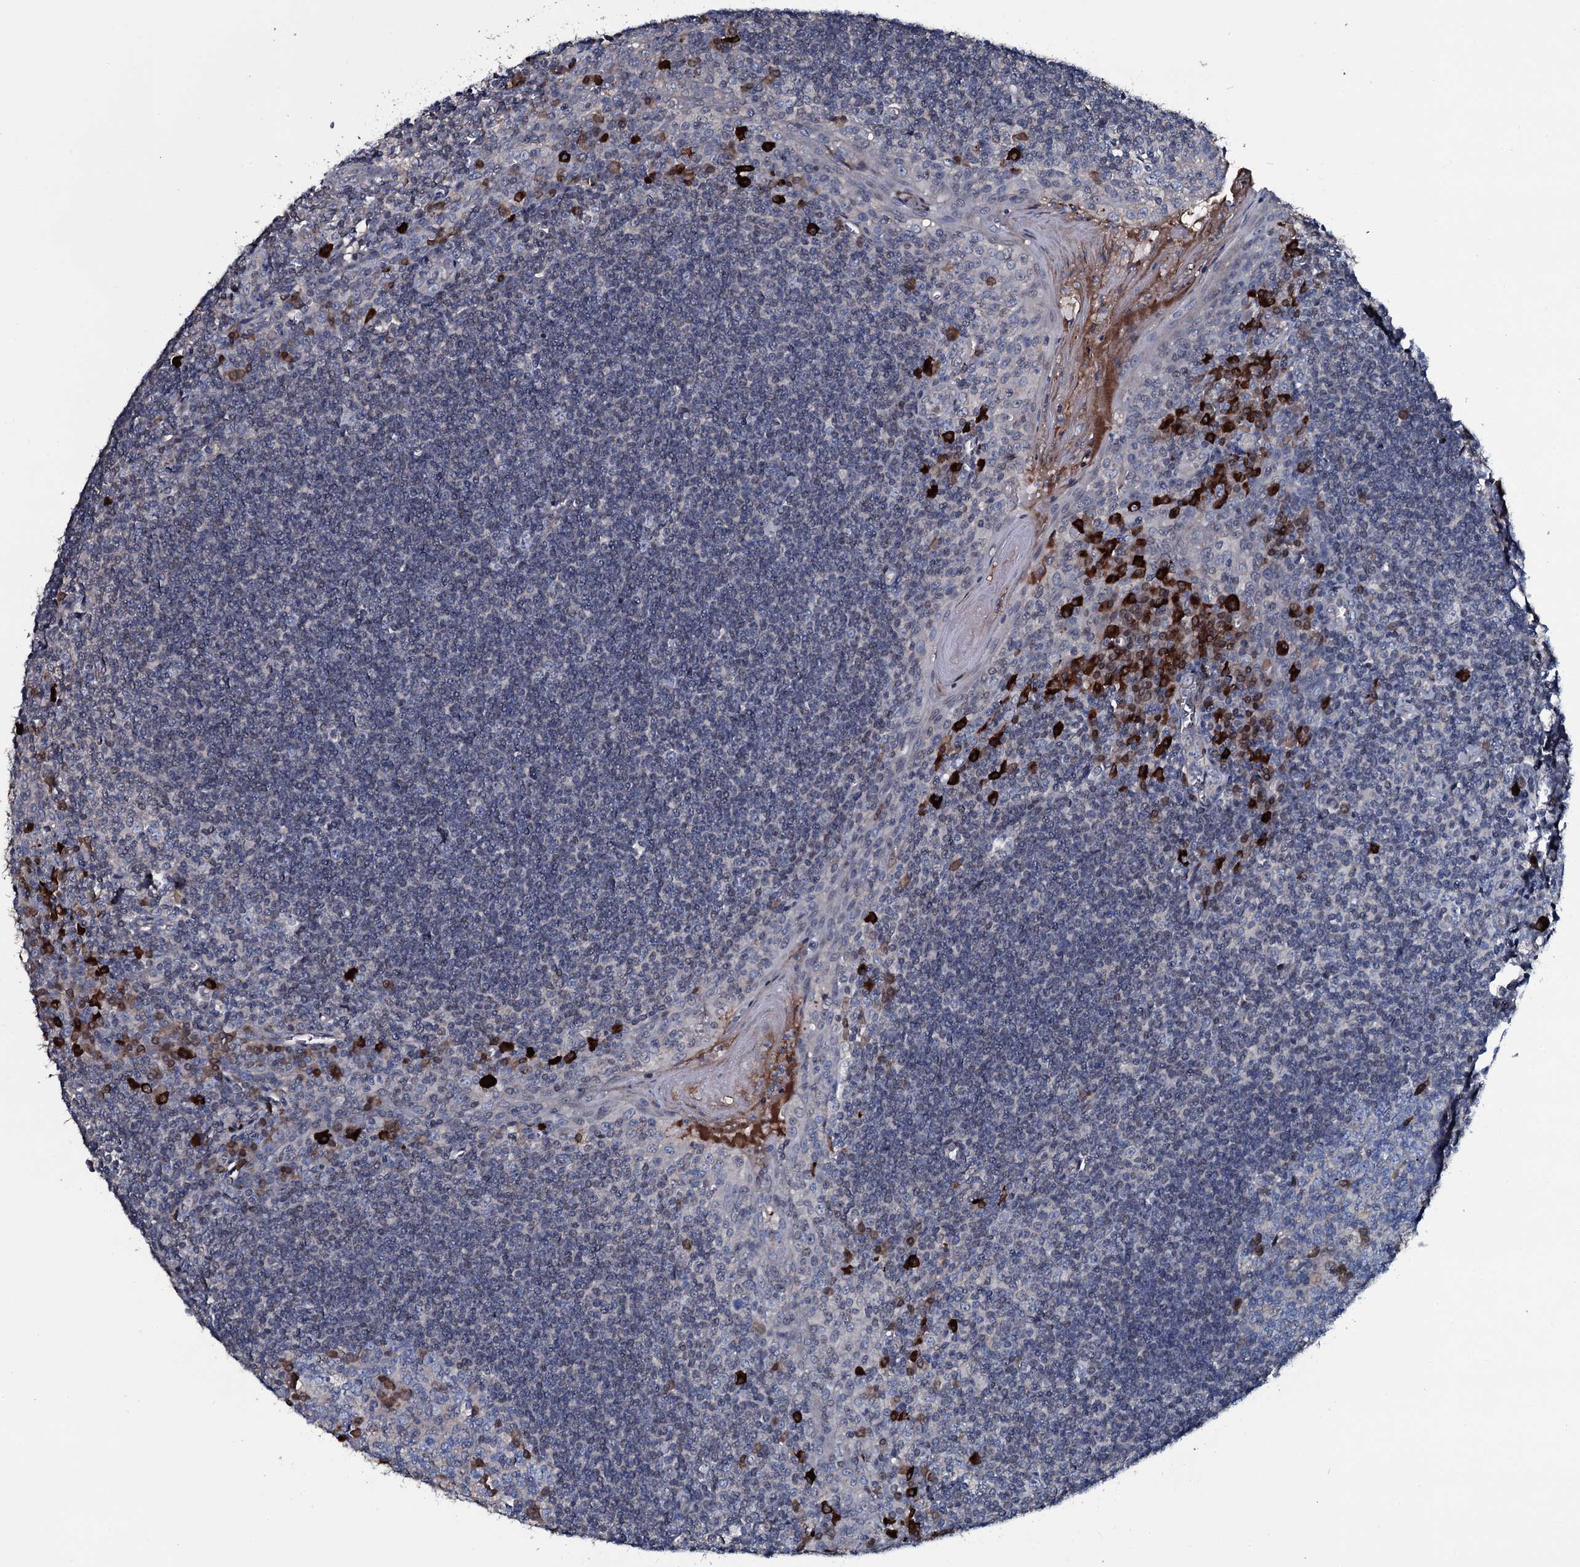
{"staining": {"intensity": "moderate", "quantity": "<25%", "location": "cytoplasmic/membranous"}, "tissue": "tonsil", "cell_type": "Germinal center cells", "image_type": "normal", "snomed": [{"axis": "morphology", "description": "Normal tissue, NOS"}, {"axis": "topography", "description": "Tonsil"}], "caption": "This image demonstrates IHC staining of unremarkable tonsil, with low moderate cytoplasmic/membranous positivity in about <25% of germinal center cells.", "gene": "LYG2", "patient": {"sex": "male", "age": 27}}